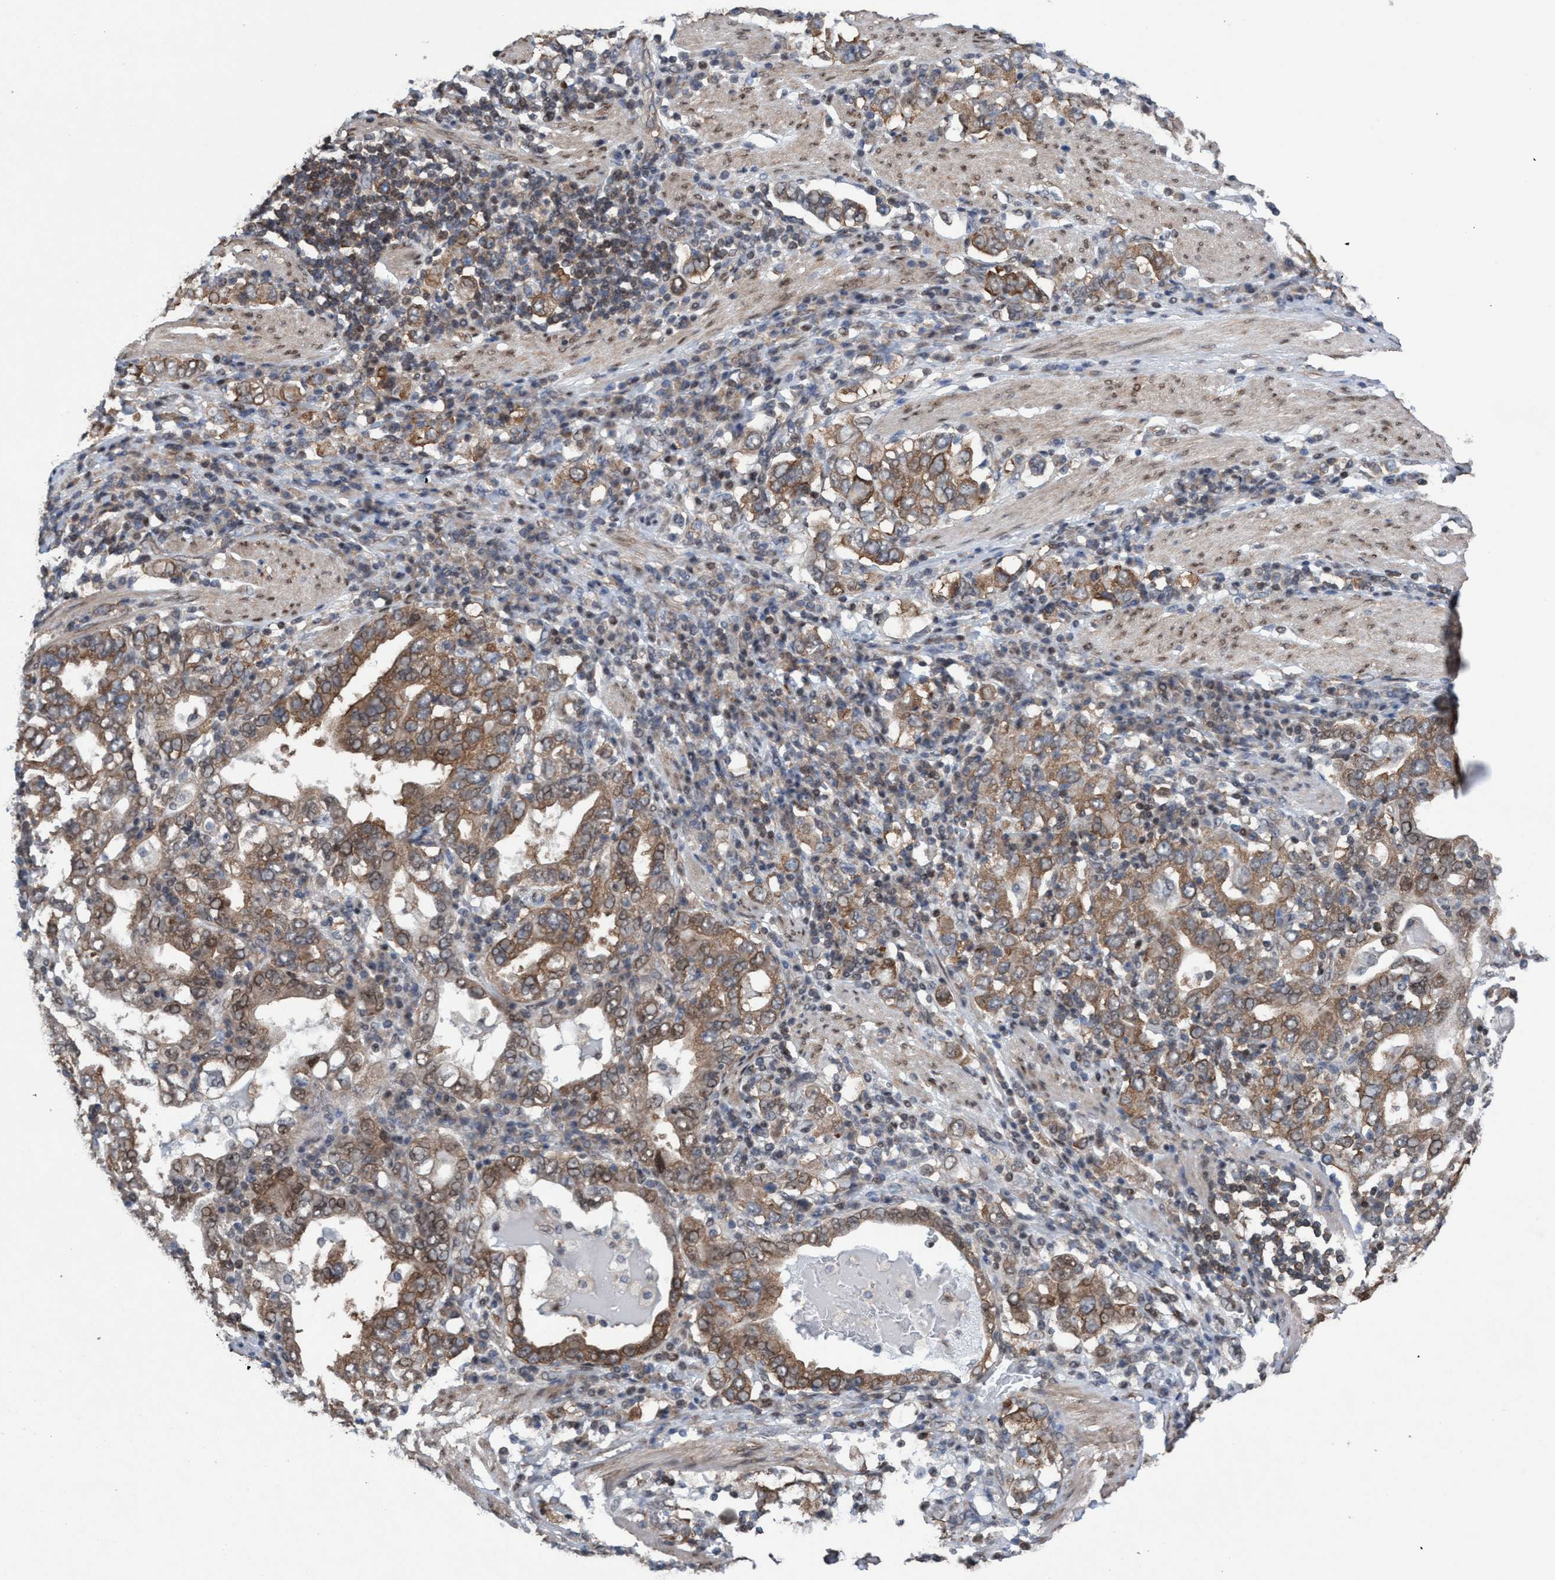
{"staining": {"intensity": "moderate", "quantity": ">75%", "location": "cytoplasmic/membranous"}, "tissue": "stomach cancer", "cell_type": "Tumor cells", "image_type": "cancer", "snomed": [{"axis": "morphology", "description": "Adenocarcinoma, NOS"}, {"axis": "topography", "description": "Stomach, upper"}], "caption": "An IHC micrograph of tumor tissue is shown. Protein staining in brown labels moderate cytoplasmic/membranous positivity in stomach cancer within tumor cells.", "gene": "METAP2", "patient": {"sex": "male", "age": 62}}